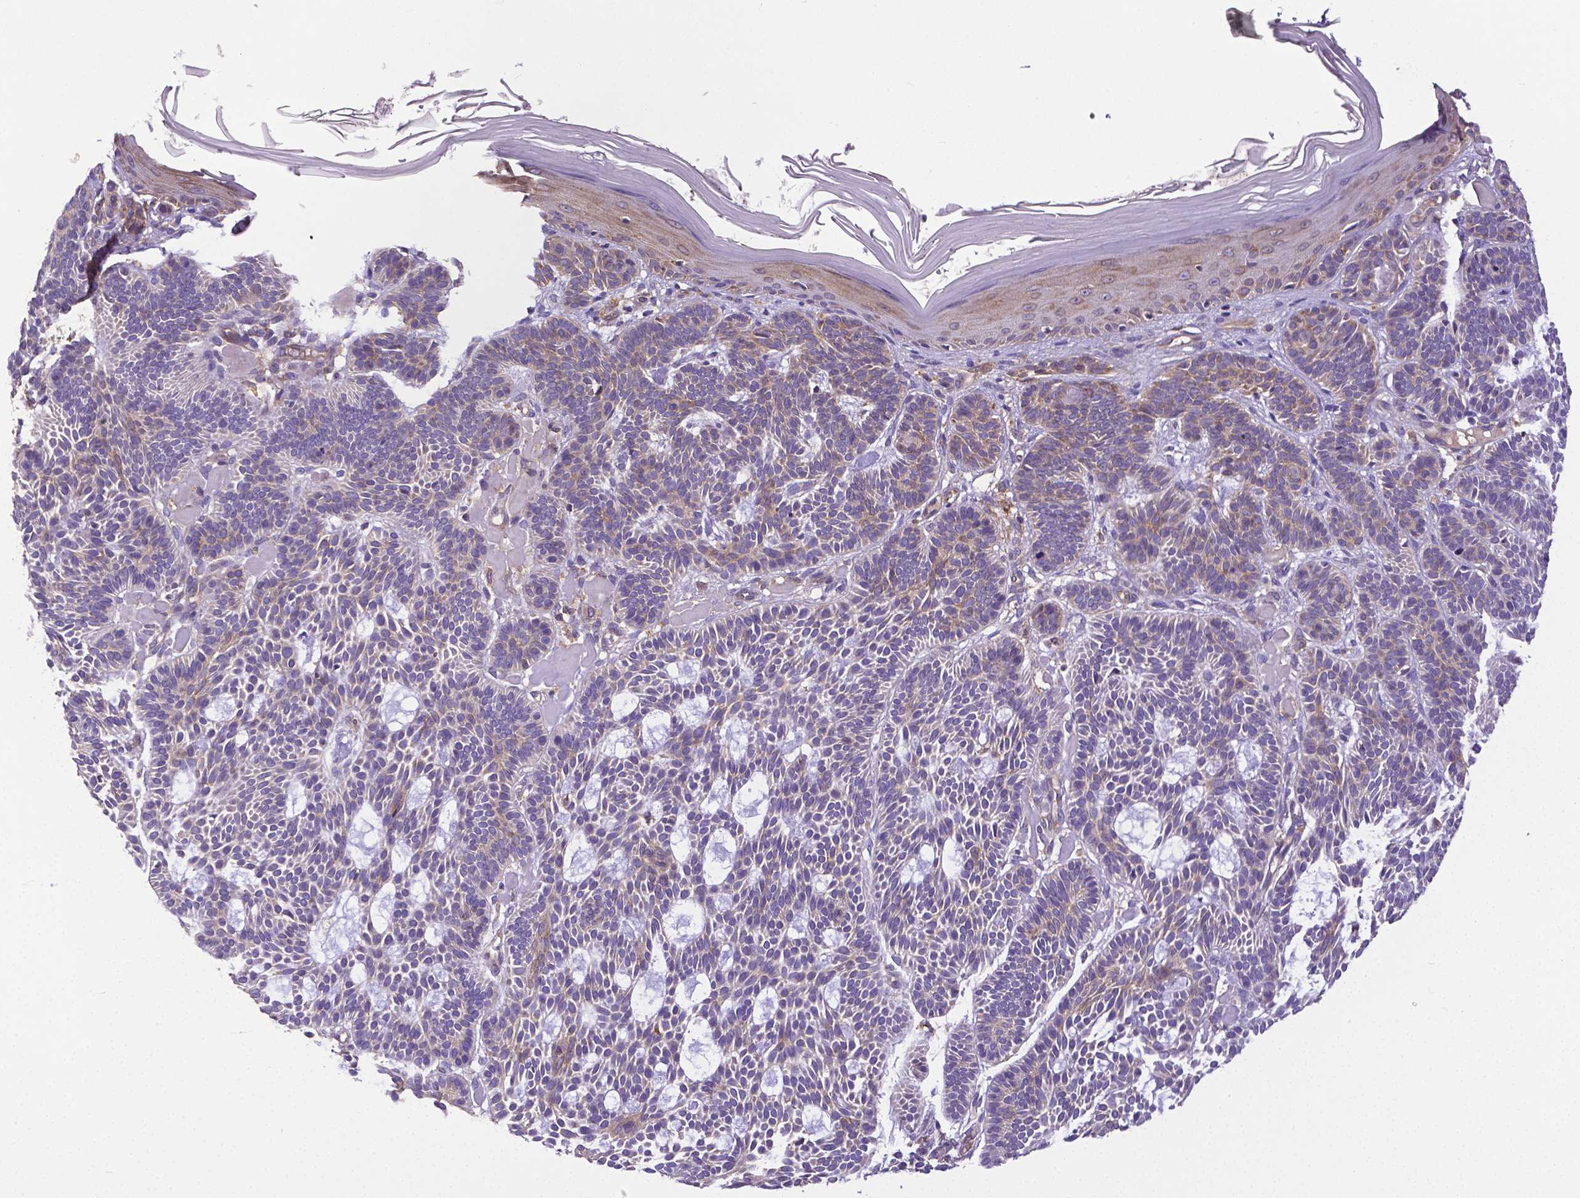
{"staining": {"intensity": "negative", "quantity": "none", "location": "none"}, "tissue": "skin cancer", "cell_type": "Tumor cells", "image_type": "cancer", "snomed": [{"axis": "morphology", "description": "Basal cell carcinoma"}, {"axis": "topography", "description": "Skin"}], "caption": "IHC photomicrograph of neoplastic tissue: skin cancer stained with DAB (3,3'-diaminobenzidine) demonstrates no significant protein staining in tumor cells.", "gene": "DICER1", "patient": {"sex": "male", "age": 85}}